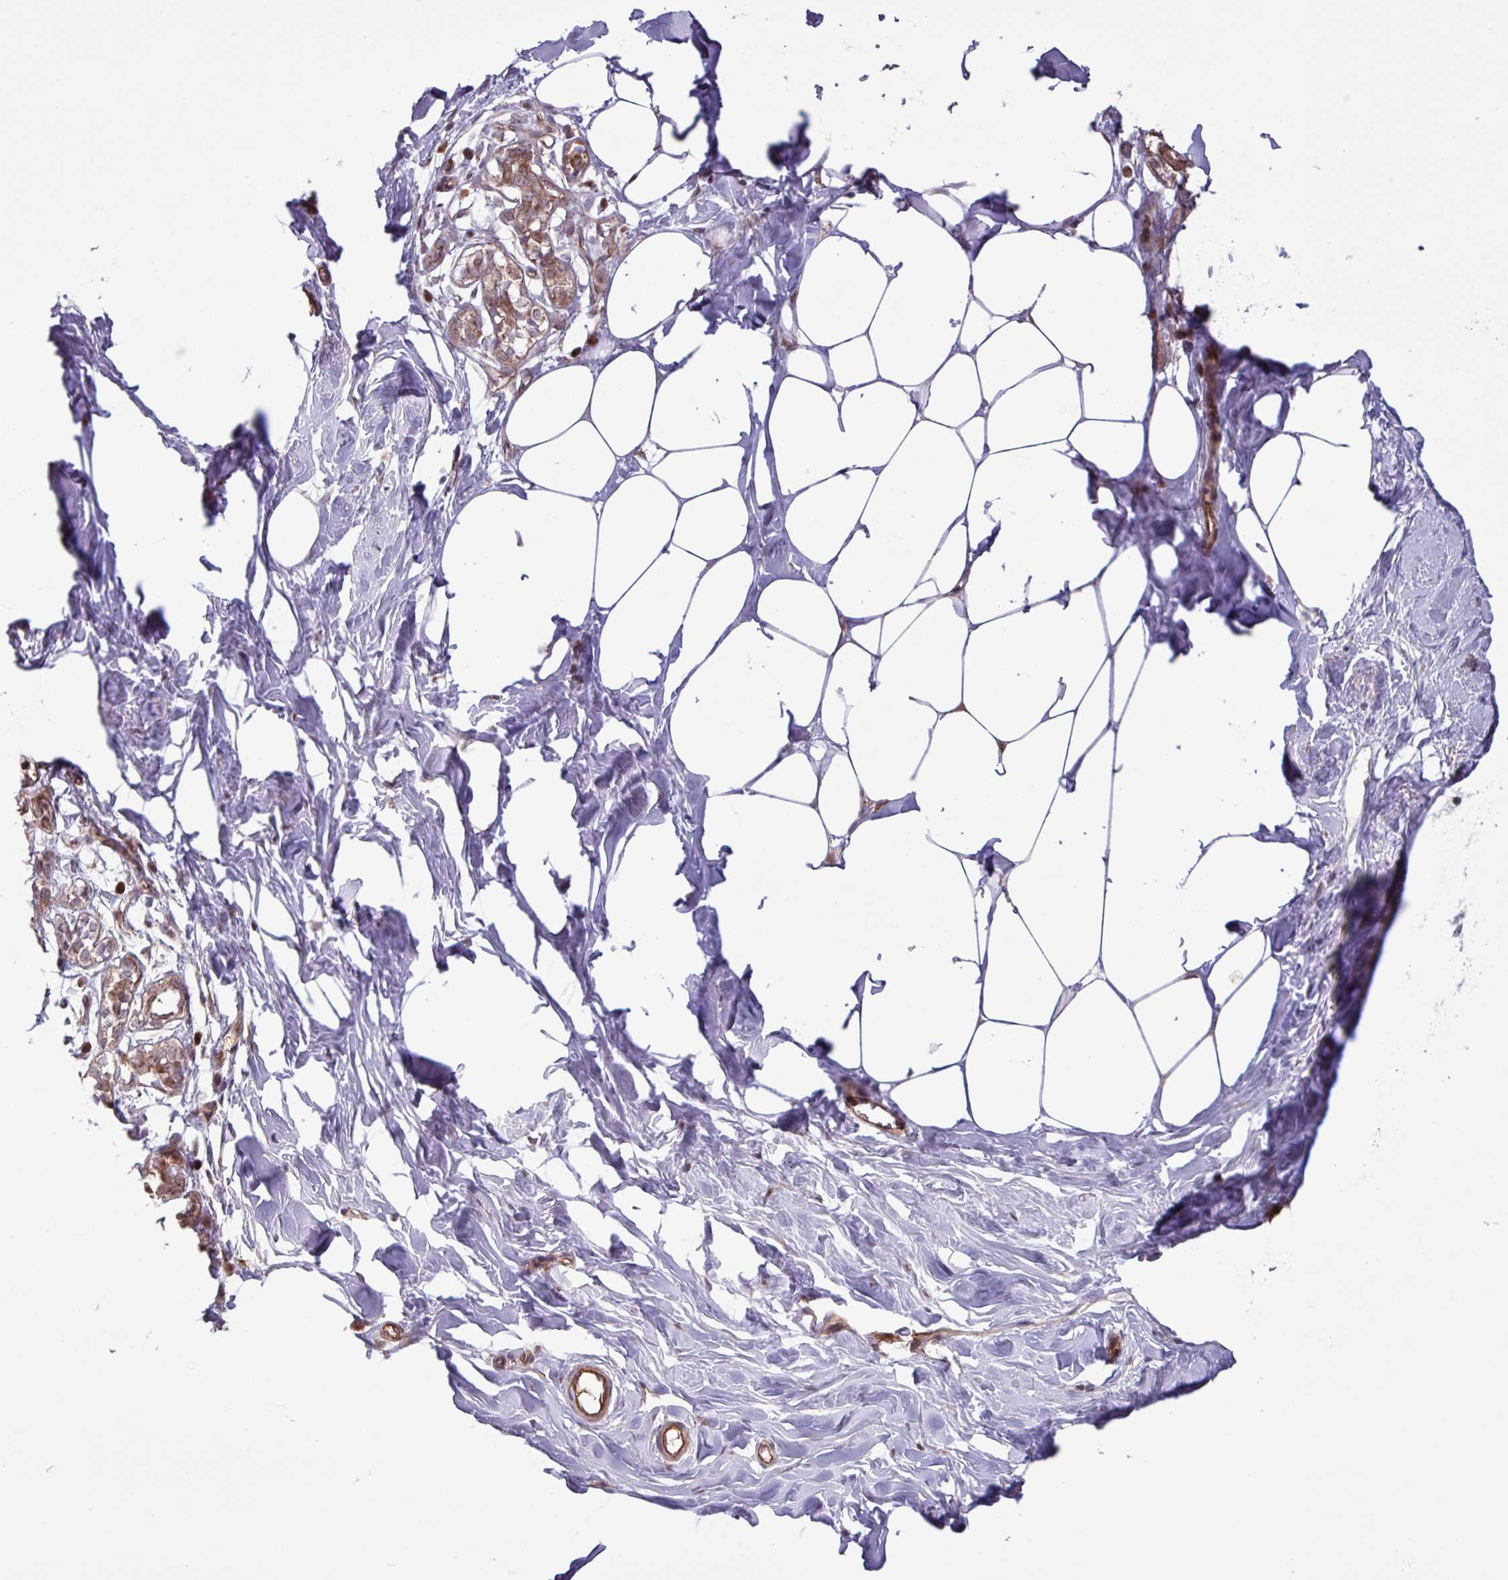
{"staining": {"intensity": "negative", "quantity": "none", "location": "none"}, "tissue": "breast", "cell_type": "Adipocytes", "image_type": "normal", "snomed": [{"axis": "morphology", "description": "Normal tissue, NOS"}, {"axis": "topography", "description": "Breast"}], "caption": "Protein analysis of unremarkable breast shows no significant staining in adipocytes.", "gene": "PDPR", "patient": {"sex": "female", "age": 27}}